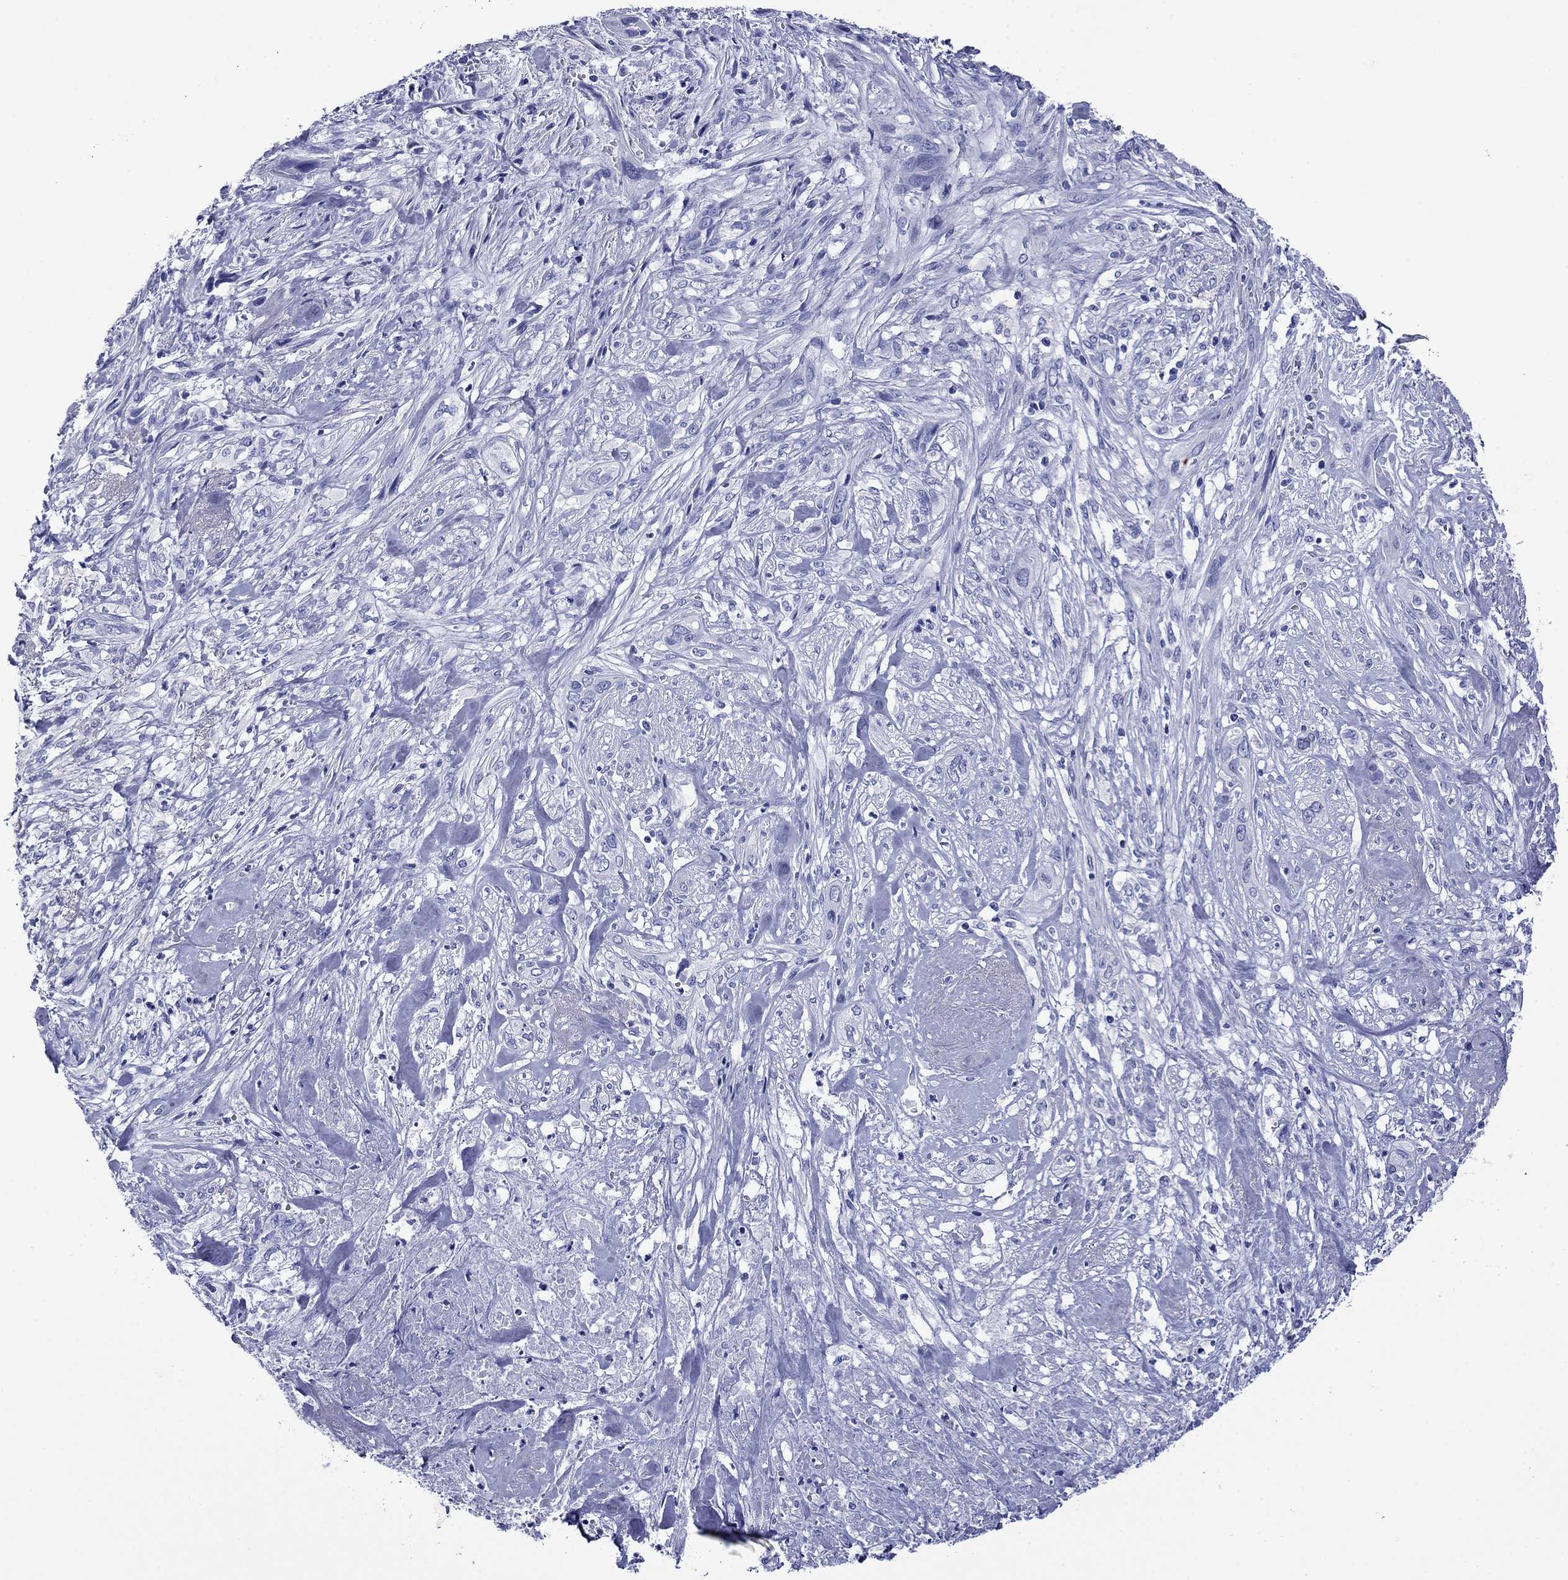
{"staining": {"intensity": "negative", "quantity": "none", "location": "none"}, "tissue": "cervical cancer", "cell_type": "Tumor cells", "image_type": "cancer", "snomed": [{"axis": "morphology", "description": "Squamous cell carcinoma, NOS"}, {"axis": "topography", "description": "Cervix"}], "caption": "High power microscopy histopathology image of an immunohistochemistry (IHC) micrograph of cervical squamous cell carcinoma, revealing no significant positivity in tumor cells.", "gene": "ROM1", "patient": {"sex": "female", "age": 57}}